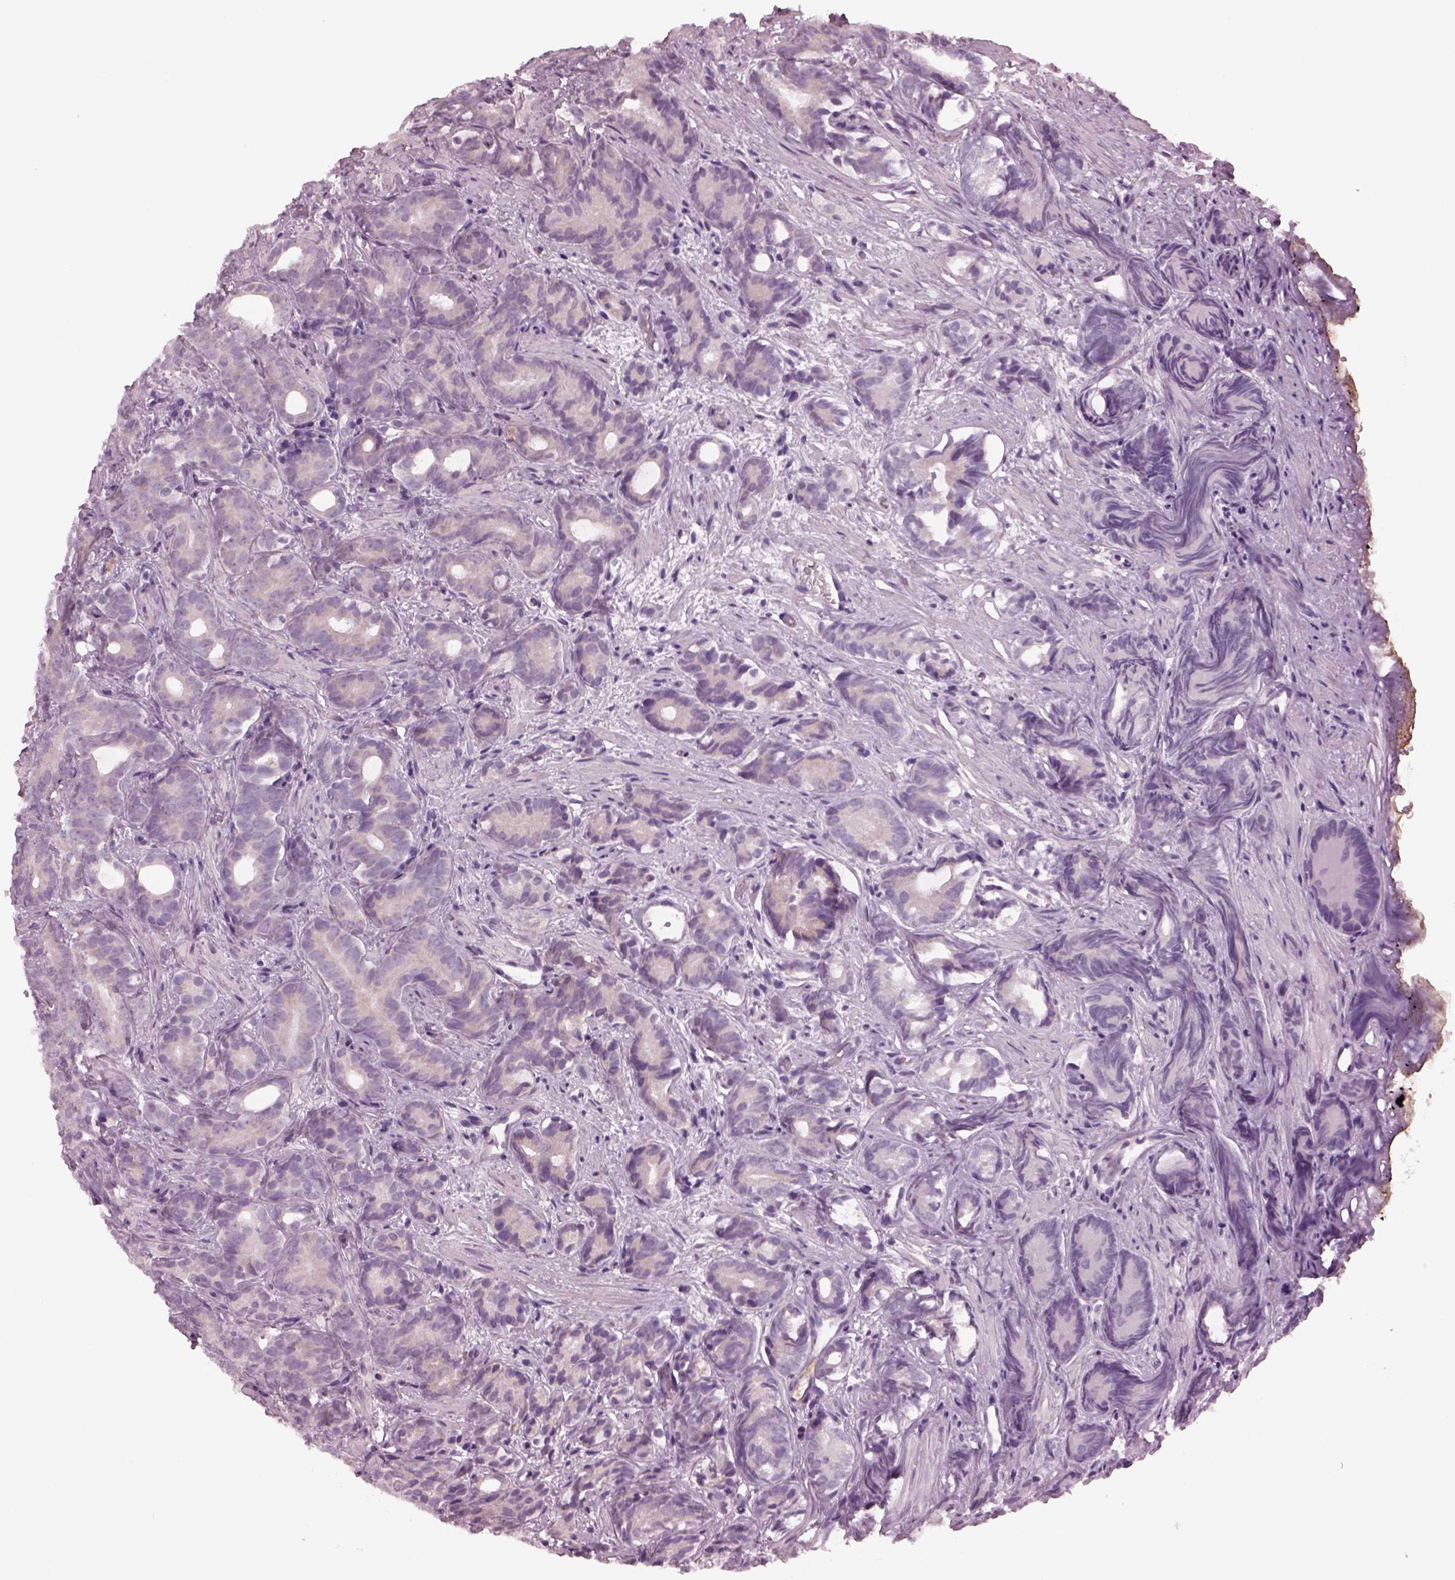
{"staining": {"intensity": "negative", "quantity": "none", "location": "none"}, "tissue": "prostate cancer", "cell_type": "Tumor cells", "image_type": "cancer", "snomed": [{"axis": "morphology", "description": "Adenocarcinoma, High grade"}, {"axis": "topography", "description": "Prostate"}], "caption": "Tumor cells are negative for protein expression in human prostate cancer.", "gene": "CYLC1", "patient": {"sex": "male", "age": 84}}